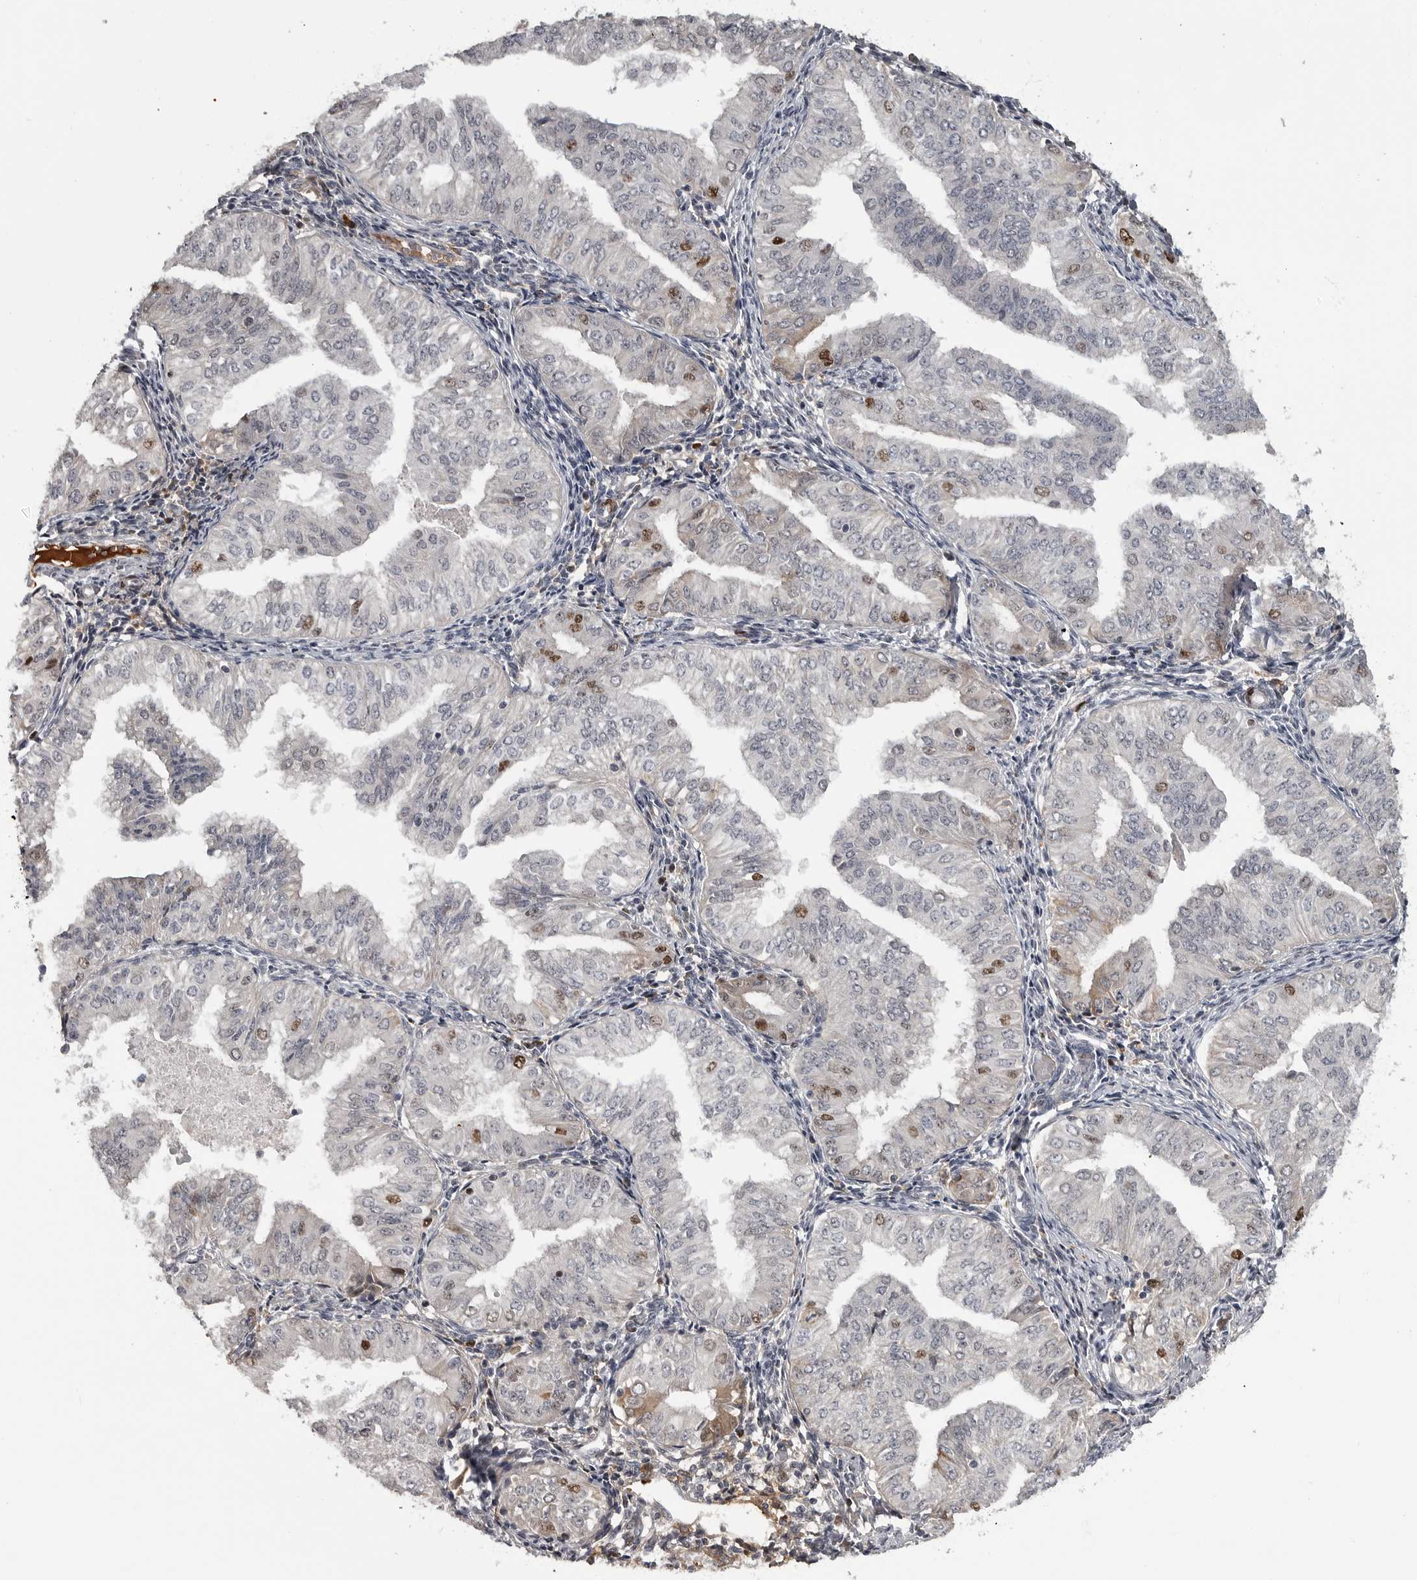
{"staining": {"intensity": "moderate", "quantity": "<25%", "location": "cytoplasmic/membranous,nuclear"}, "tissue": "endometrial cancer", "cell_type": "Tumor cells", "image_type": "cancer", "snomed": [{"axis": "morphology", "description": "Normal tissue, NOS"}, {"axis": "morphology", "description": "Adenocarcinoma, NOS"}, {"axis": "topography", "description": "Endometrium"}], "caption": "A brown stain highlights moderate cytoplasmic/membranous and nuclear positivity of a protein in human adenocarcinoma (endometrial) tumor cells.", "gene": "ZNF277", "patient": {"sex": "female", "age": 53}}